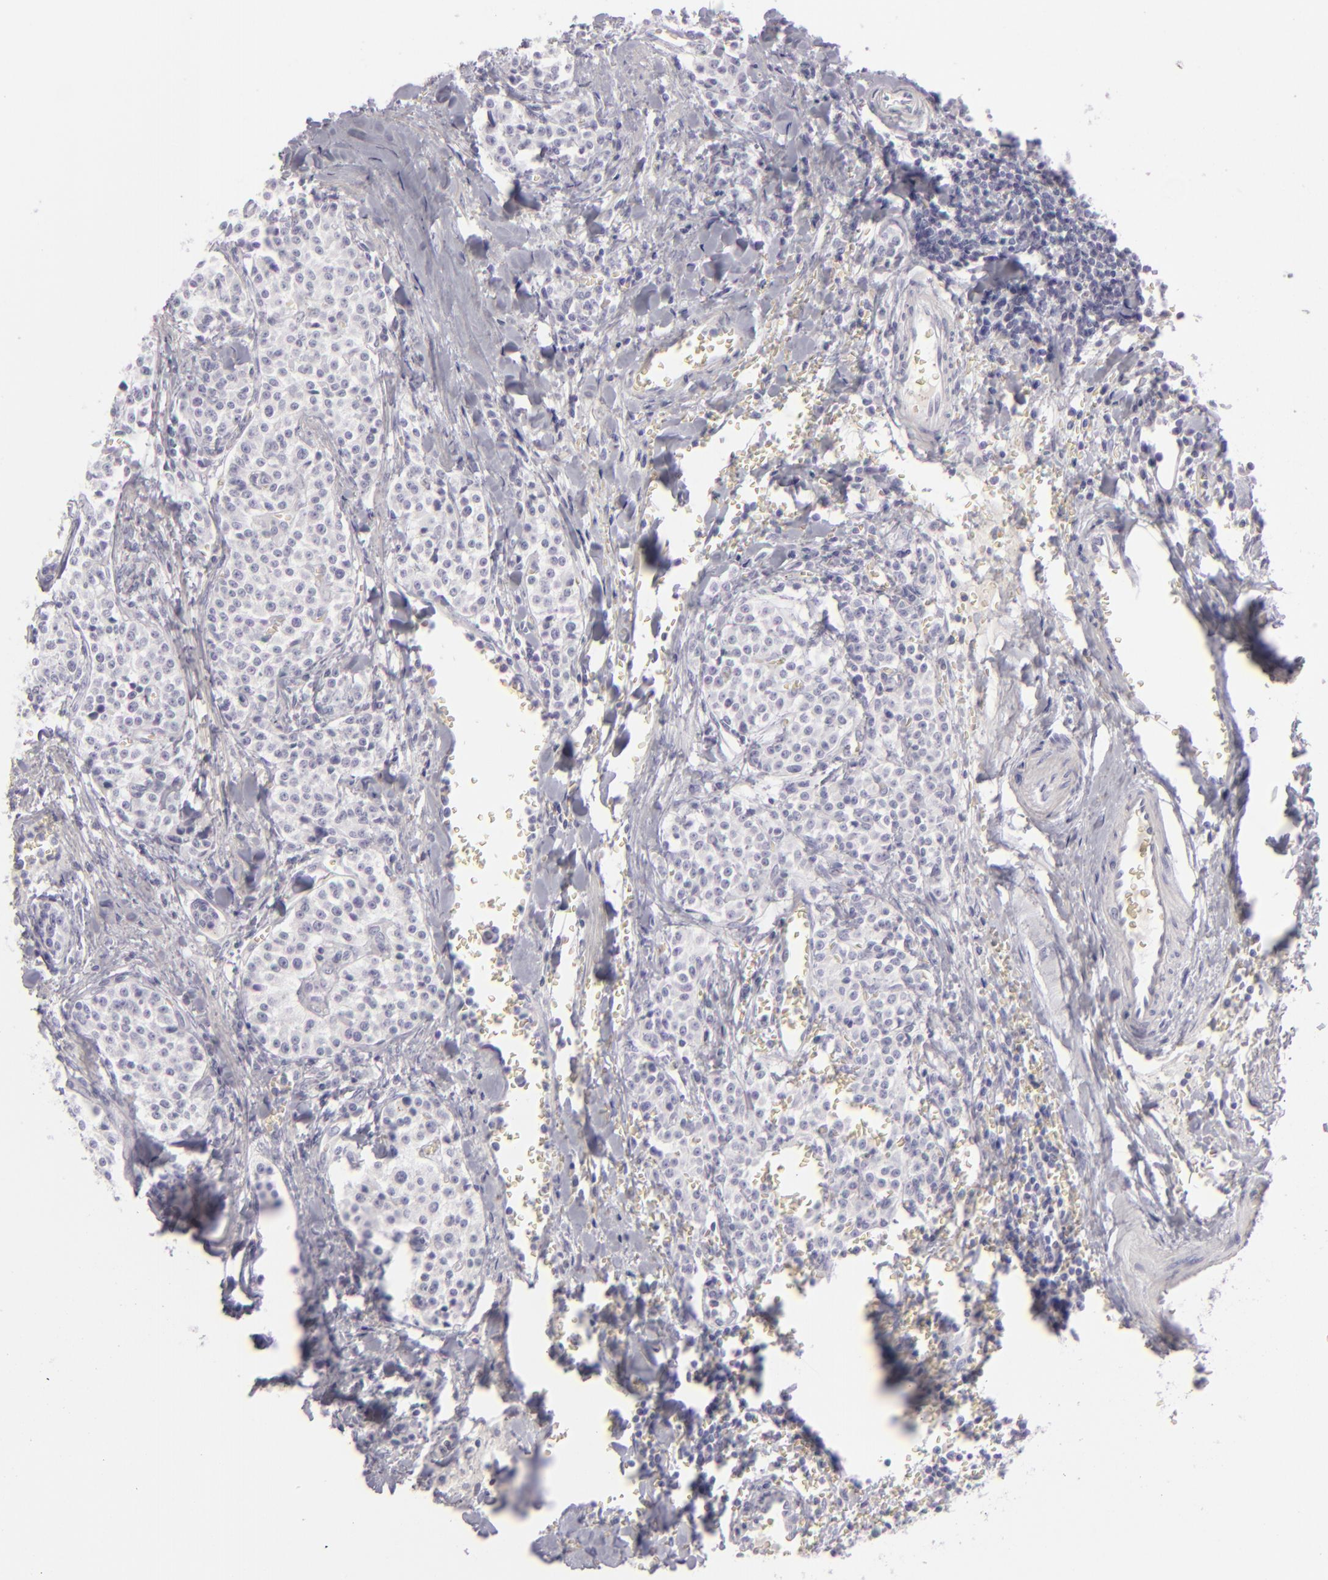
{"staining": {"intensity": "negative", "quantity": "none", "location": "none"}, "tissue": "carcinoid", "cell_type": "Tumor cells", "image_type": "cancer", "snomed": [{"axis": "morphology", "description": "Carcinoid, malignant, NOS"}, {"axis": "topography", "description": "Stomach"}], "caption": "High power microscopy histopathology image of an immunohistochemistry (IHC) histopathology image of carcinoid (malignant), revealing no significant expression in tumor cells.", "gene": "CDX2", "patient": {"sex": "female", "age": 76}}